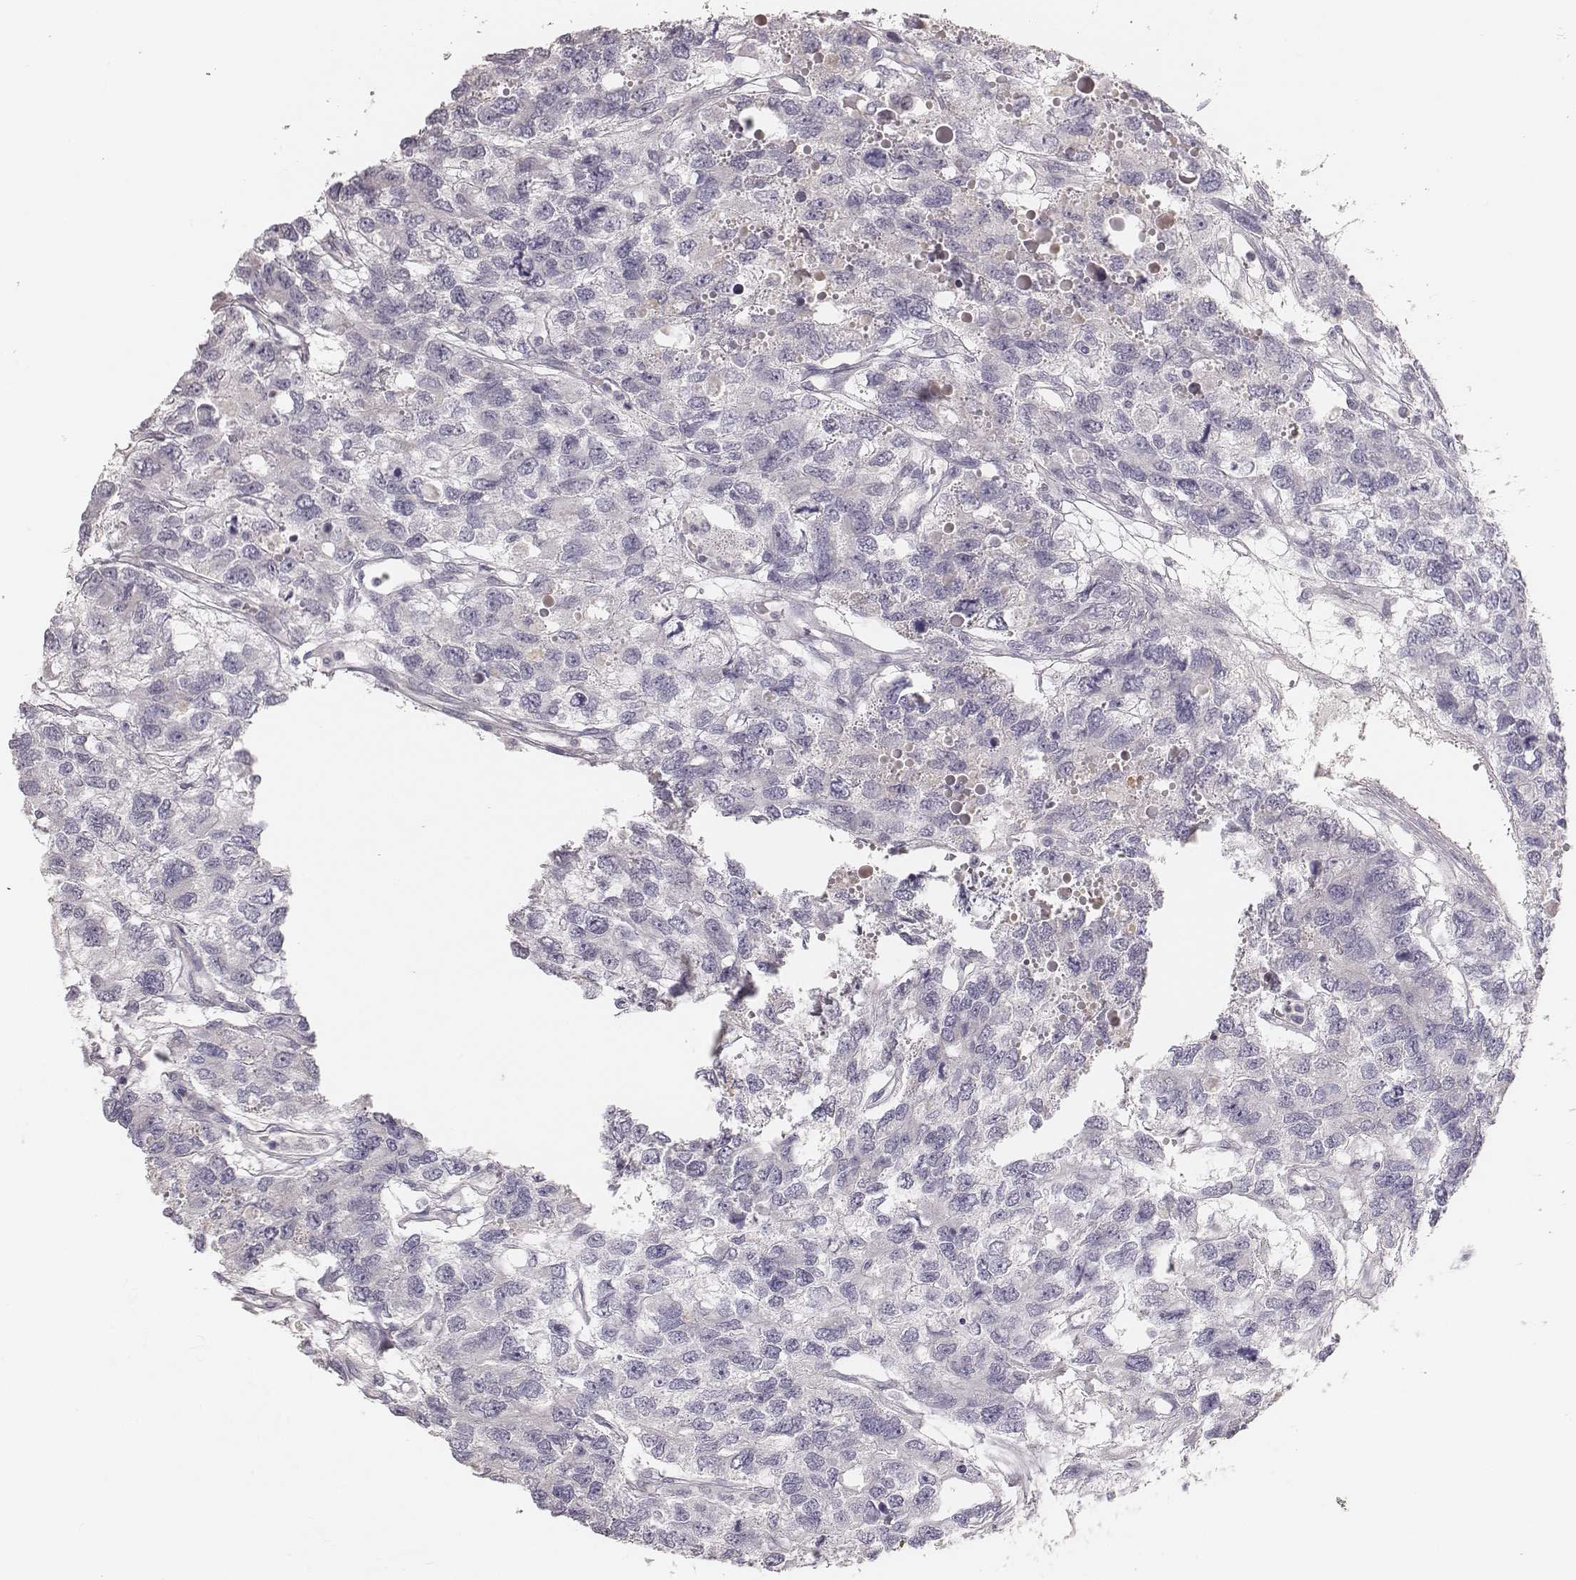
{"staining": {"intensity": "negative", "quantity": "none", "location": "none"}, "tissue": "testis cancer", "cell_type": "Tumor cells", "image_type": "cancer", "snomed": [{"axis": "morphology", "description": "Seminoma, NOS"}, {"axis": "topography", "description": "Testis"}], "caption": "An image of human testis seminoma is negative for staining in tumor cells. (Stains: DAB immunohistochemistry (IHC) with hematoxylin counter stain, Microscopy: brightfield microscopy at high magnification).", "gene": "MYH6", "patient": {"sex": "male", "age": 52}}